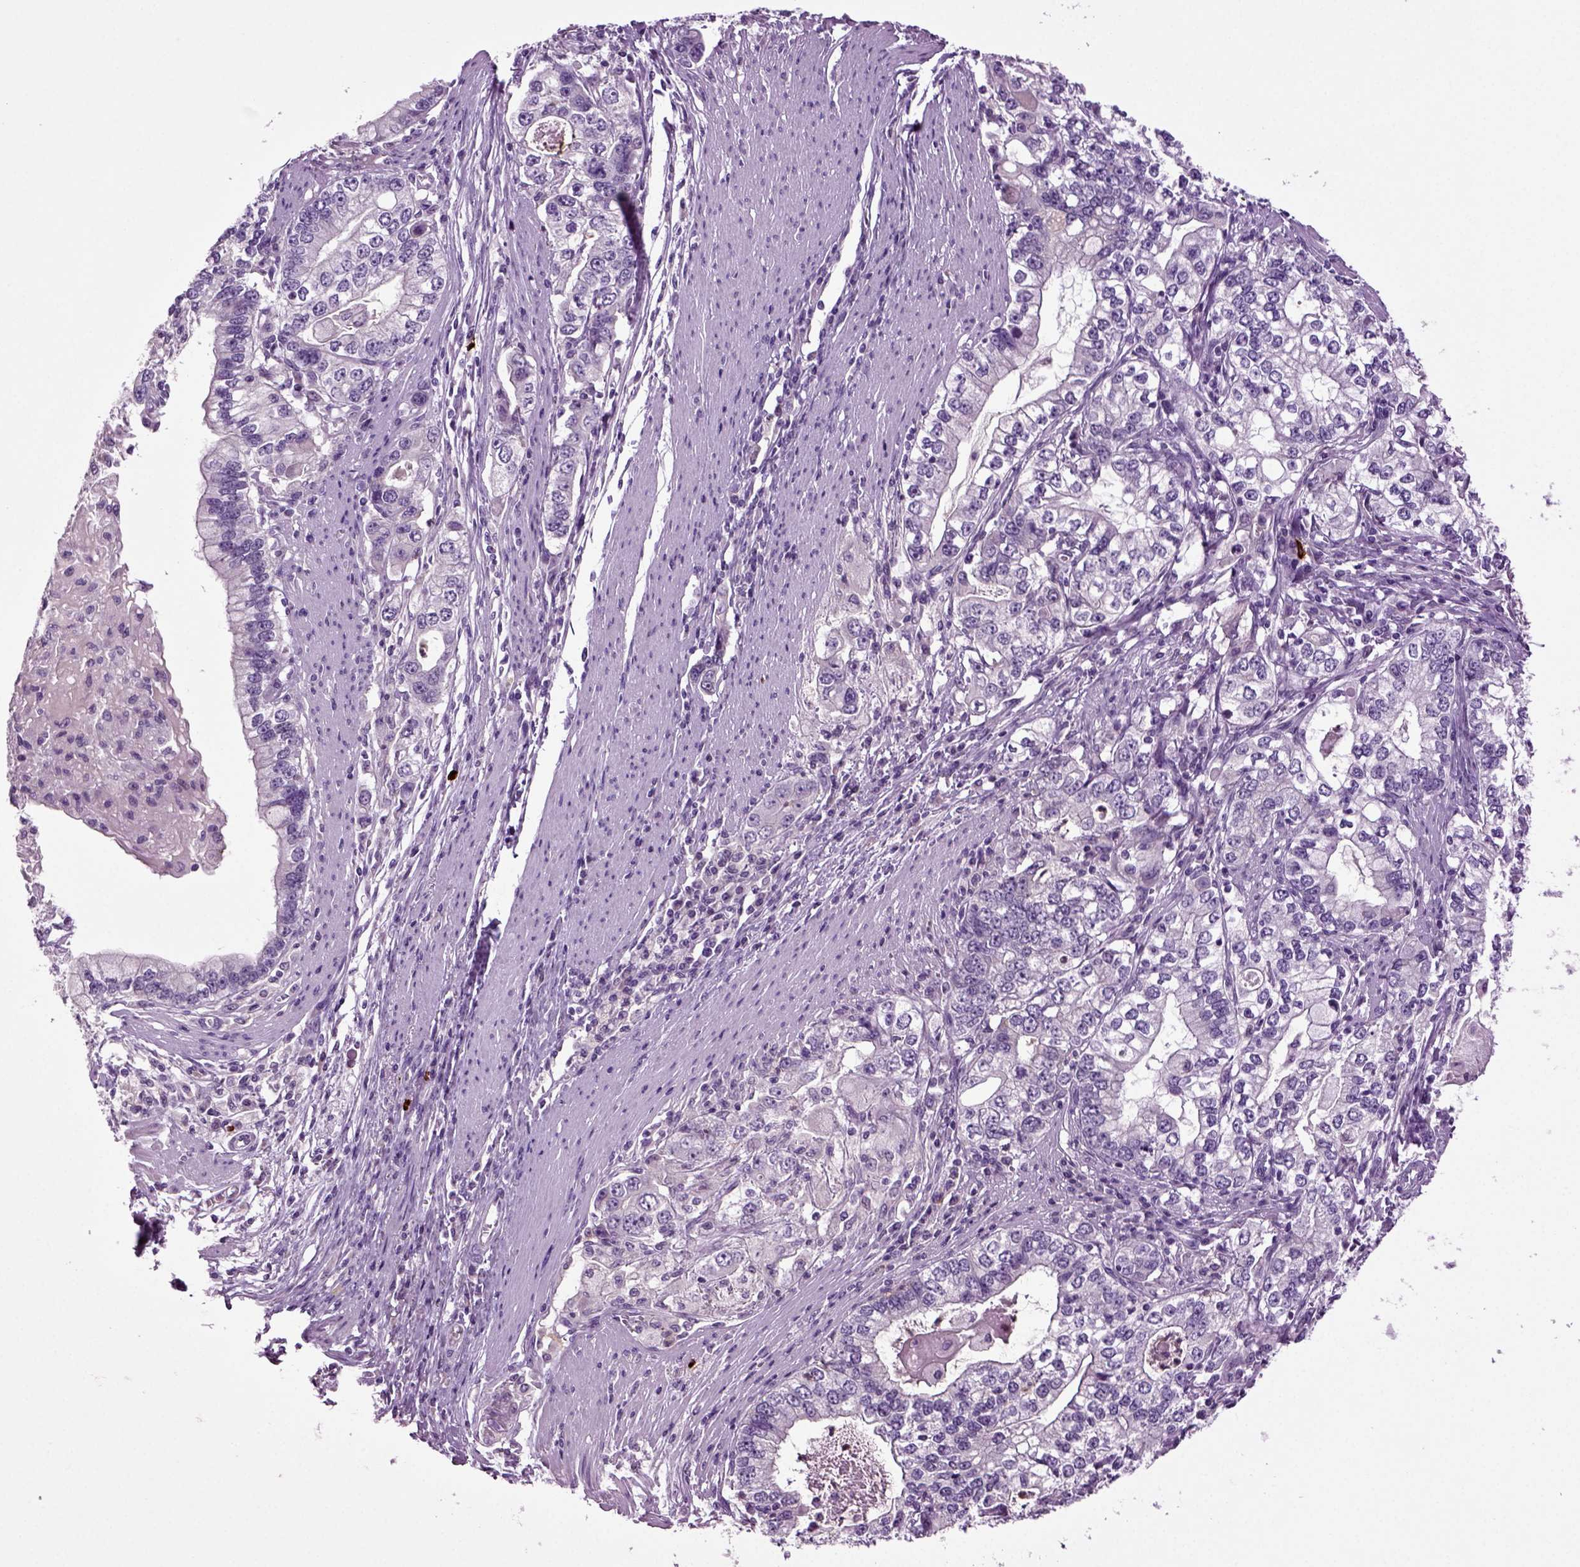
{"staining": {"intensity": "negative", "quantity": "none", "location": "none"}, "tissue": "stomach cancer", "cell_type": "Tumor cells", "image_type": "cancer", "snomed": [{"axis": "morphology", "description": "Adenocarcinoma, NOS"}, {"axis": "topography", "description": "Stomach, lower"}], "caption": "Tumor cells are negative for protein expression in human stomach cancer (adenocarcinoma).", "gene": "FGF11", "patient": {"sex": "female", "age": 72}}